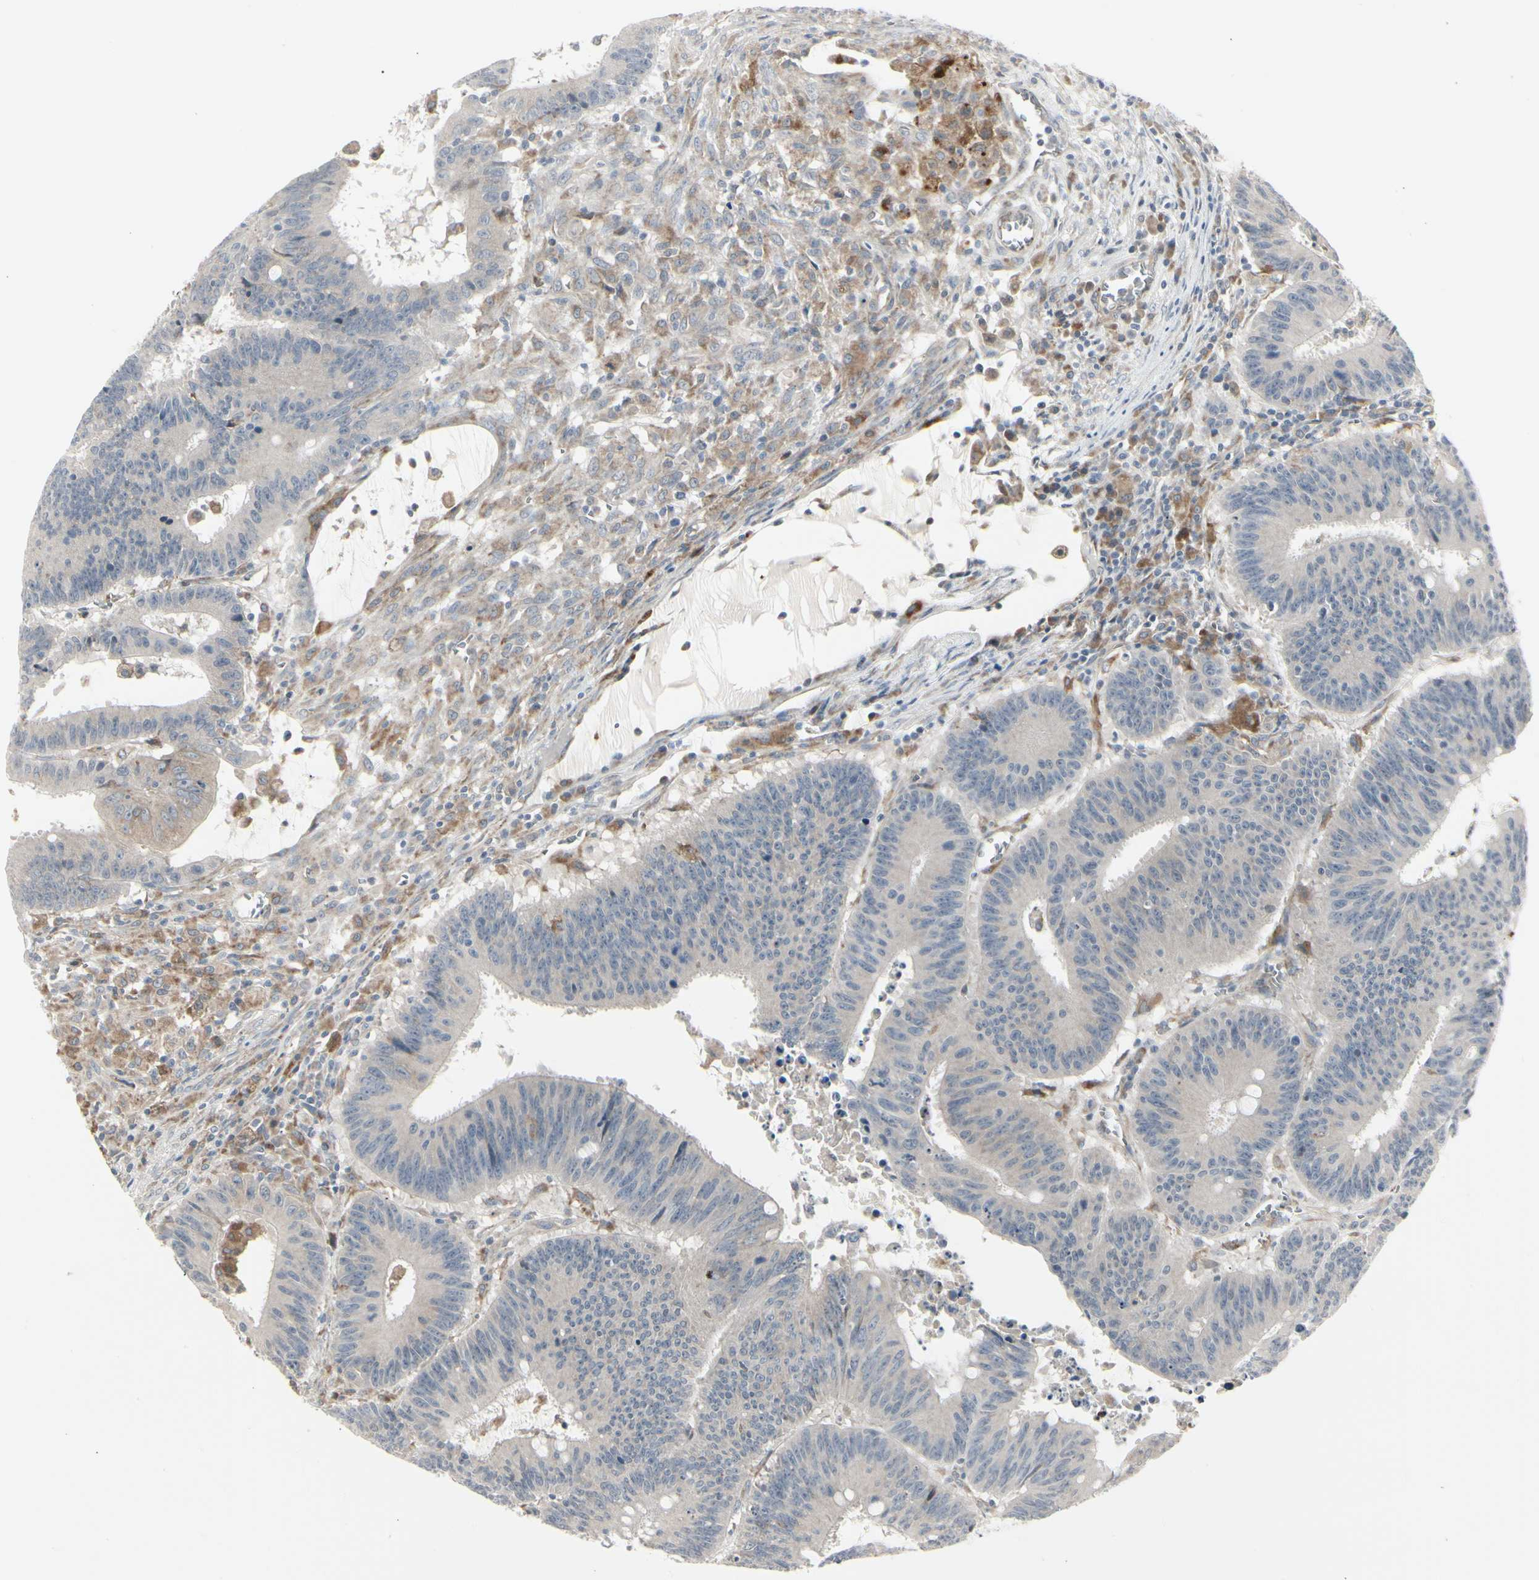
{"staining": {"intensity": "weak", "quantity": "<25%", "location": "cytoplasmic/membranous"}, "tissue": "colorectal cancer", "cell_type": "Tumor cells", "image_type": "cancer", "snomed": [{"axis": "morphology", "description": "Adenocarcinoma, NOS"}, {"axis": "topography", "description": "Colon"}], "caption": "DAB immunohistochemical staining of colorectal cancer (adenocarcinoma) displays no significant expression in tumor cells.", "gene": "GRN", "patient": {"sex": "male", "age": 45}}